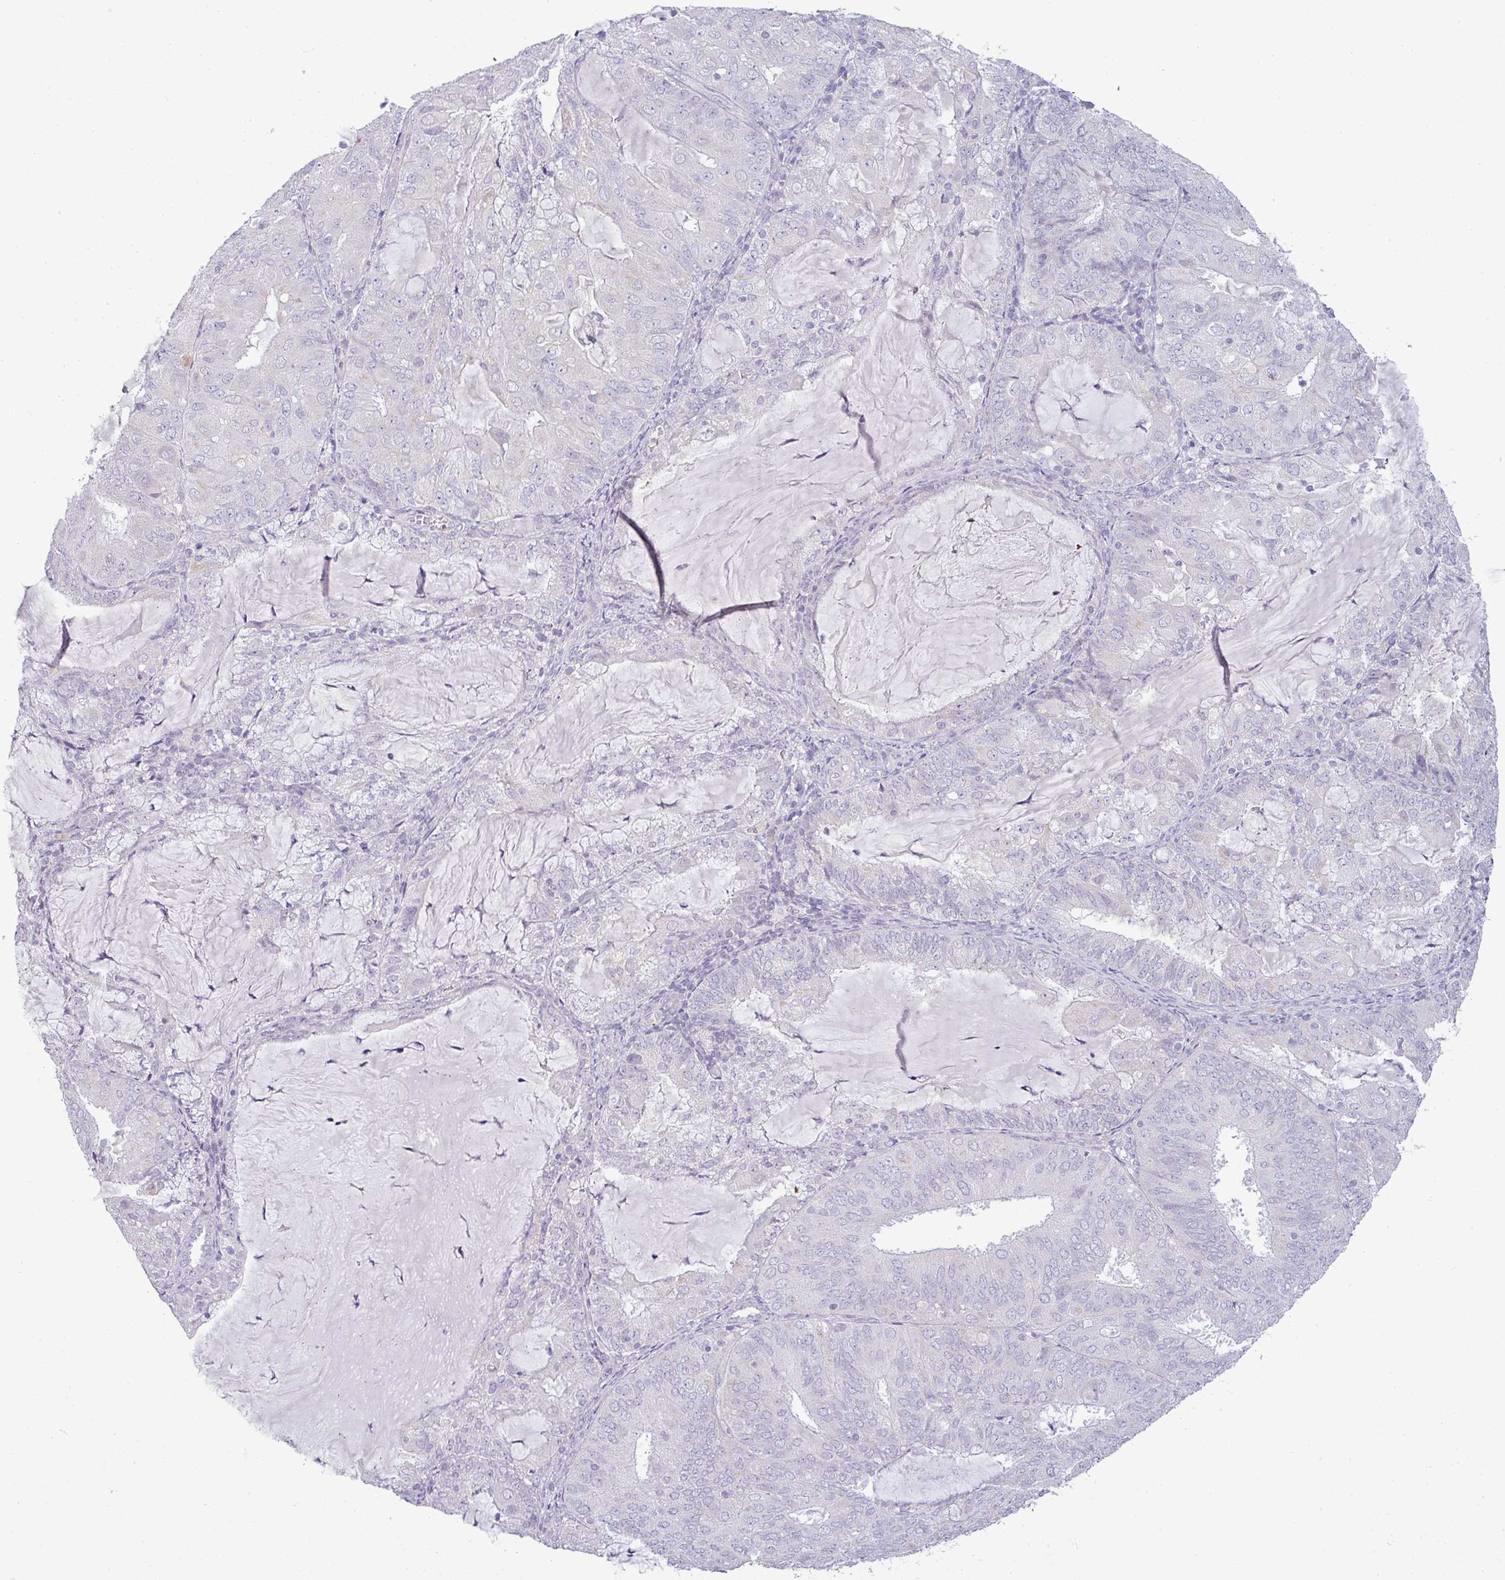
{"staining": {"intensity": "negative", "quantity": "none", "location": "none"}, "tissue": "endometrial cancer", "cell_type": "Tumor cells", "image_type": "cancer", "snomed": [{"axis": "morphology", "description": "Adenocarcinoma, NOS"}, {"axis": "topography", "description": "Endometrium"}], "caption": "An image of adenocarcinoma (endometrial) stained for a protein exhibits no brown staining in tumor cells.", "gene": "HBEGF", "patient": {"sex": "female", "age": 81}}